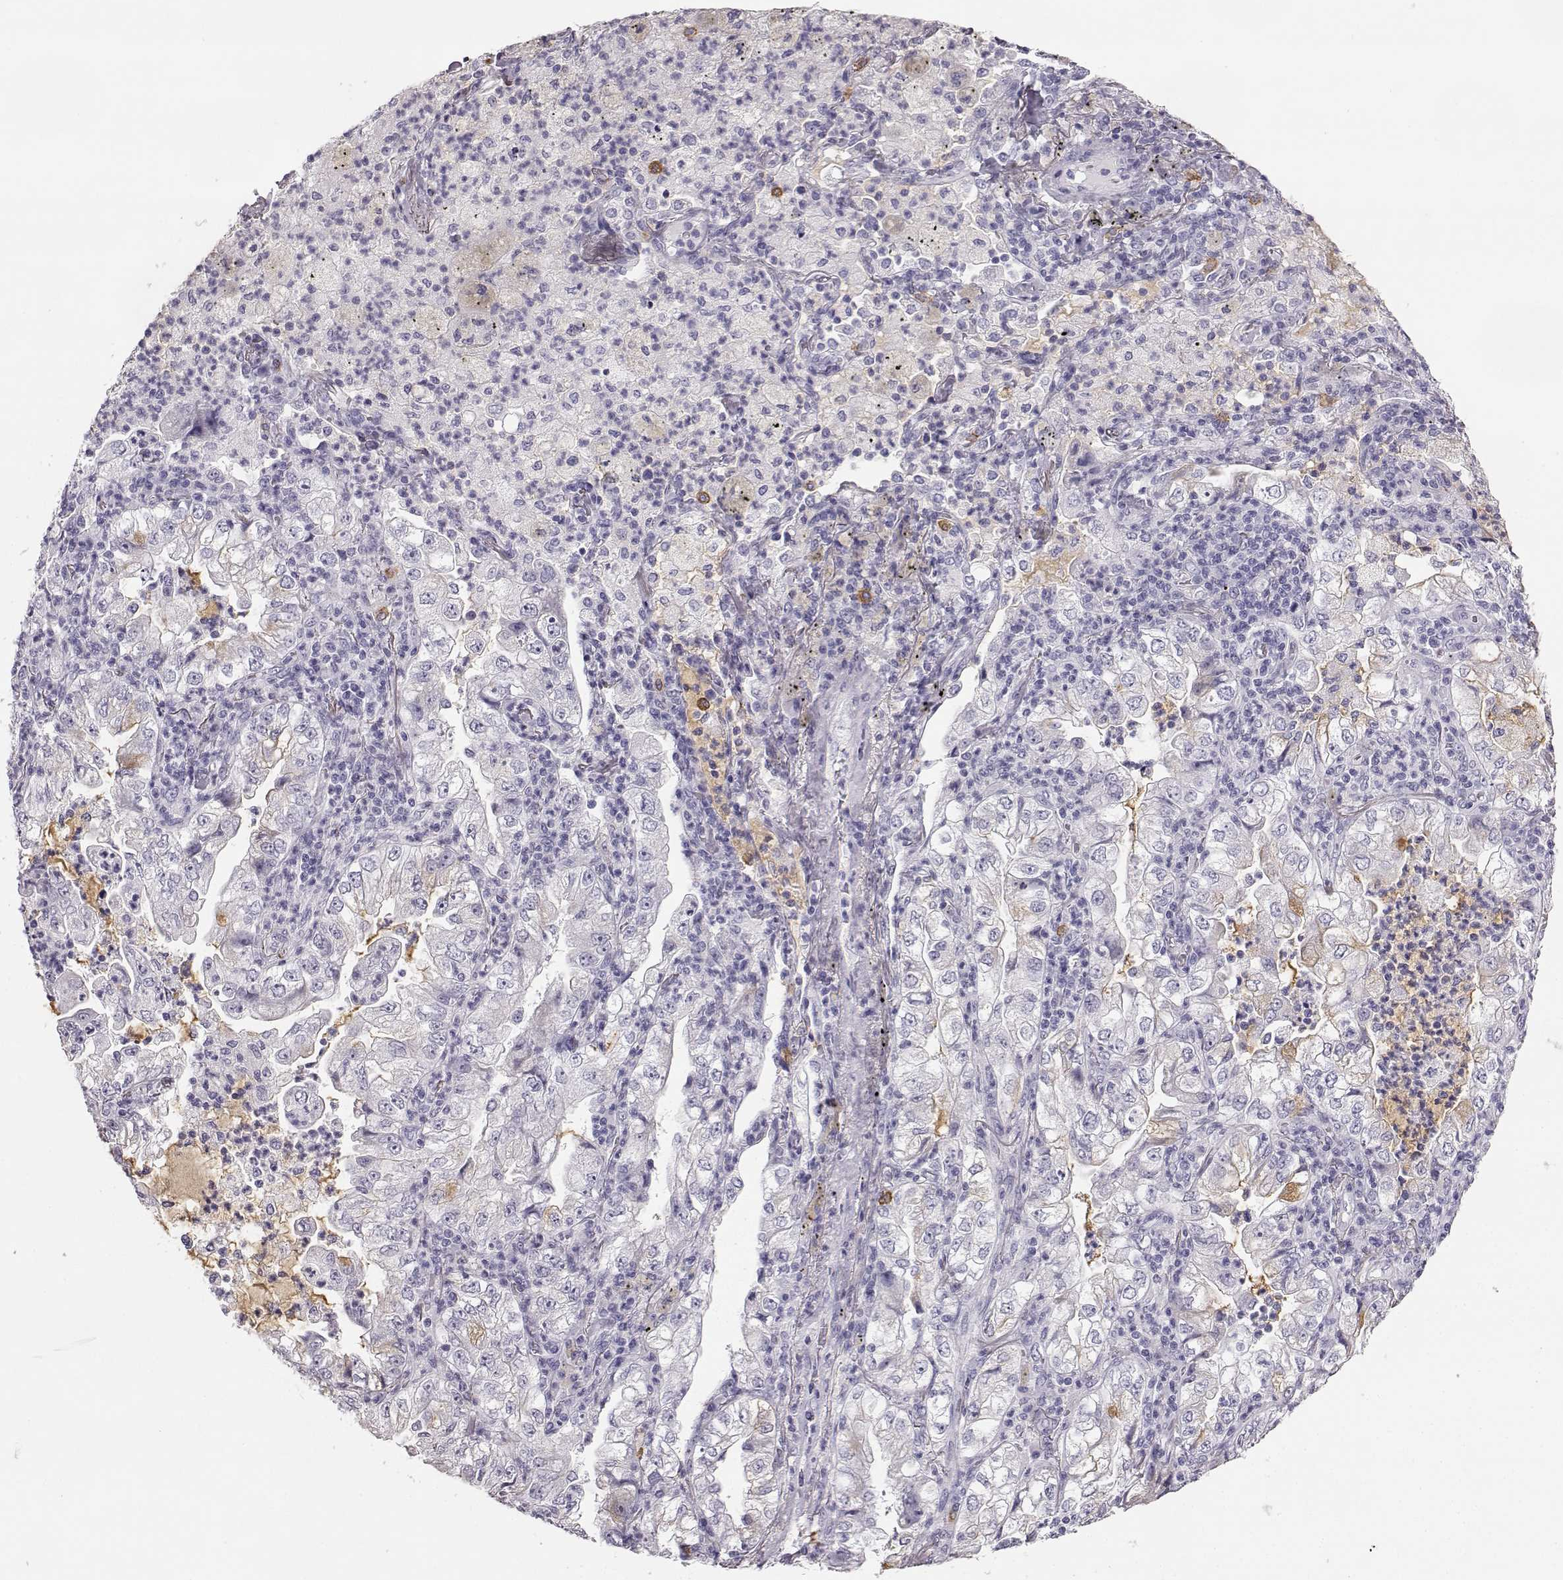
{"staining": {"intensity": "negative", "quantity": "none", "location": "none"}, "tissue": "lung cancer", "cell_type": "Tumor cells", "image_type": "cancer", "snomed": [{"axis": "morphology", "description": "Adenocarcinoma, NOS"}, {"axis": "topography", "description": "Lung"}], "caption": "High magnification brightfield microscopy of lung adenocarcinoma stained with DAB (brown) and counterstained with hematoxylin (blue): tumor cells show no significant staining.", "gene": "NPTXR", "patient": {"sex": "female", "age": 73}}